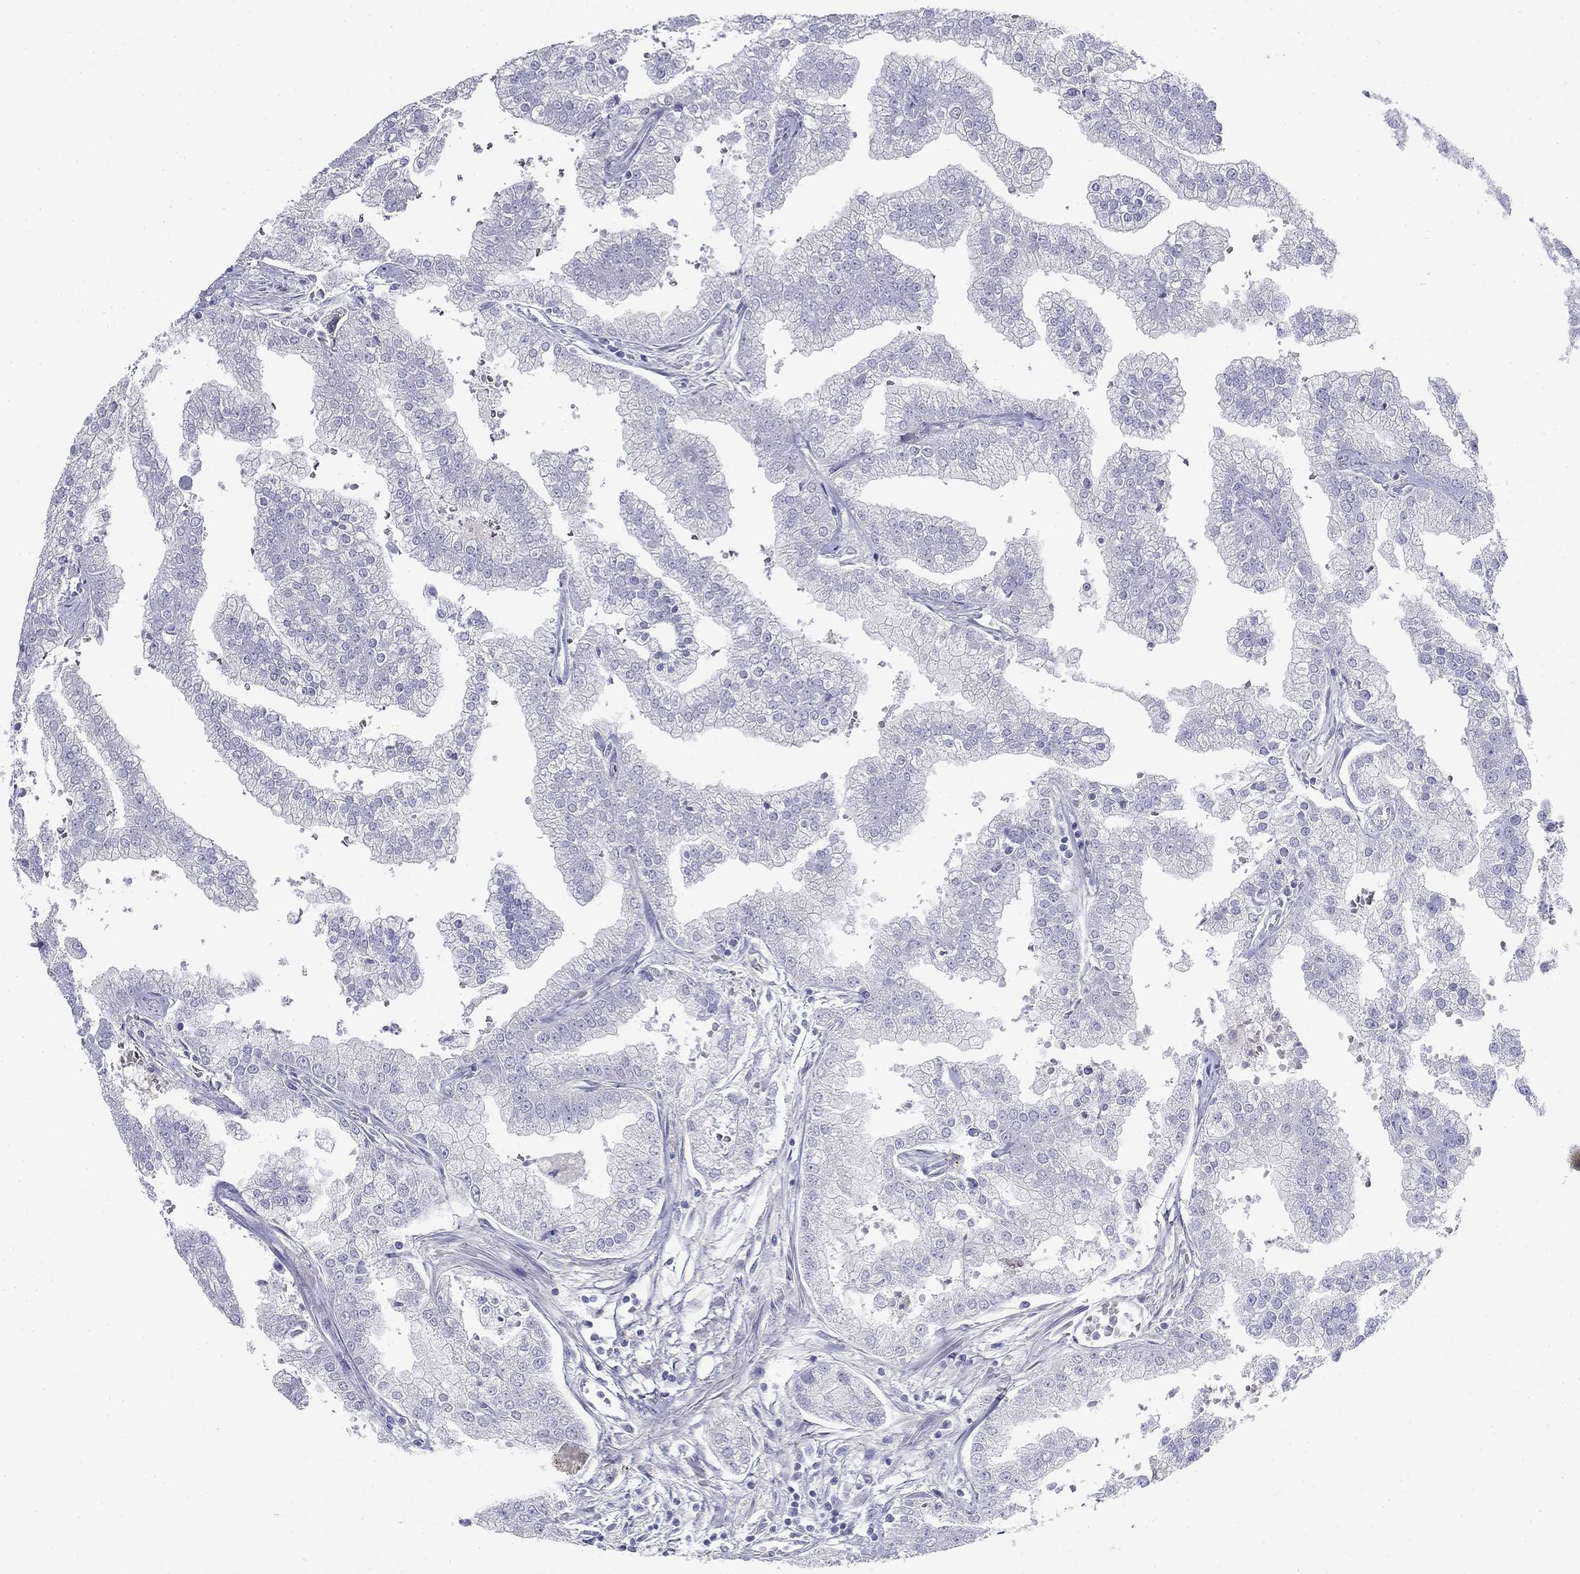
{"staining": {"intensity": "negative", "quantity": "none", "location": "none"}, "tissue": "prostate cancer", "cell_type": "Tumor cells", "image_type": "cancer", "snomed": [{"axis": "morphology", "description": "Adenocarcinoma, NOS"}, {"axis": "topography", "description": "Prostate"}], "caption": "IHC of adenocarcinoma (prostate) shows no positivity in tumor cells.", "gene": "ZP2", "patient": {"sex": "male", "age": 70}}